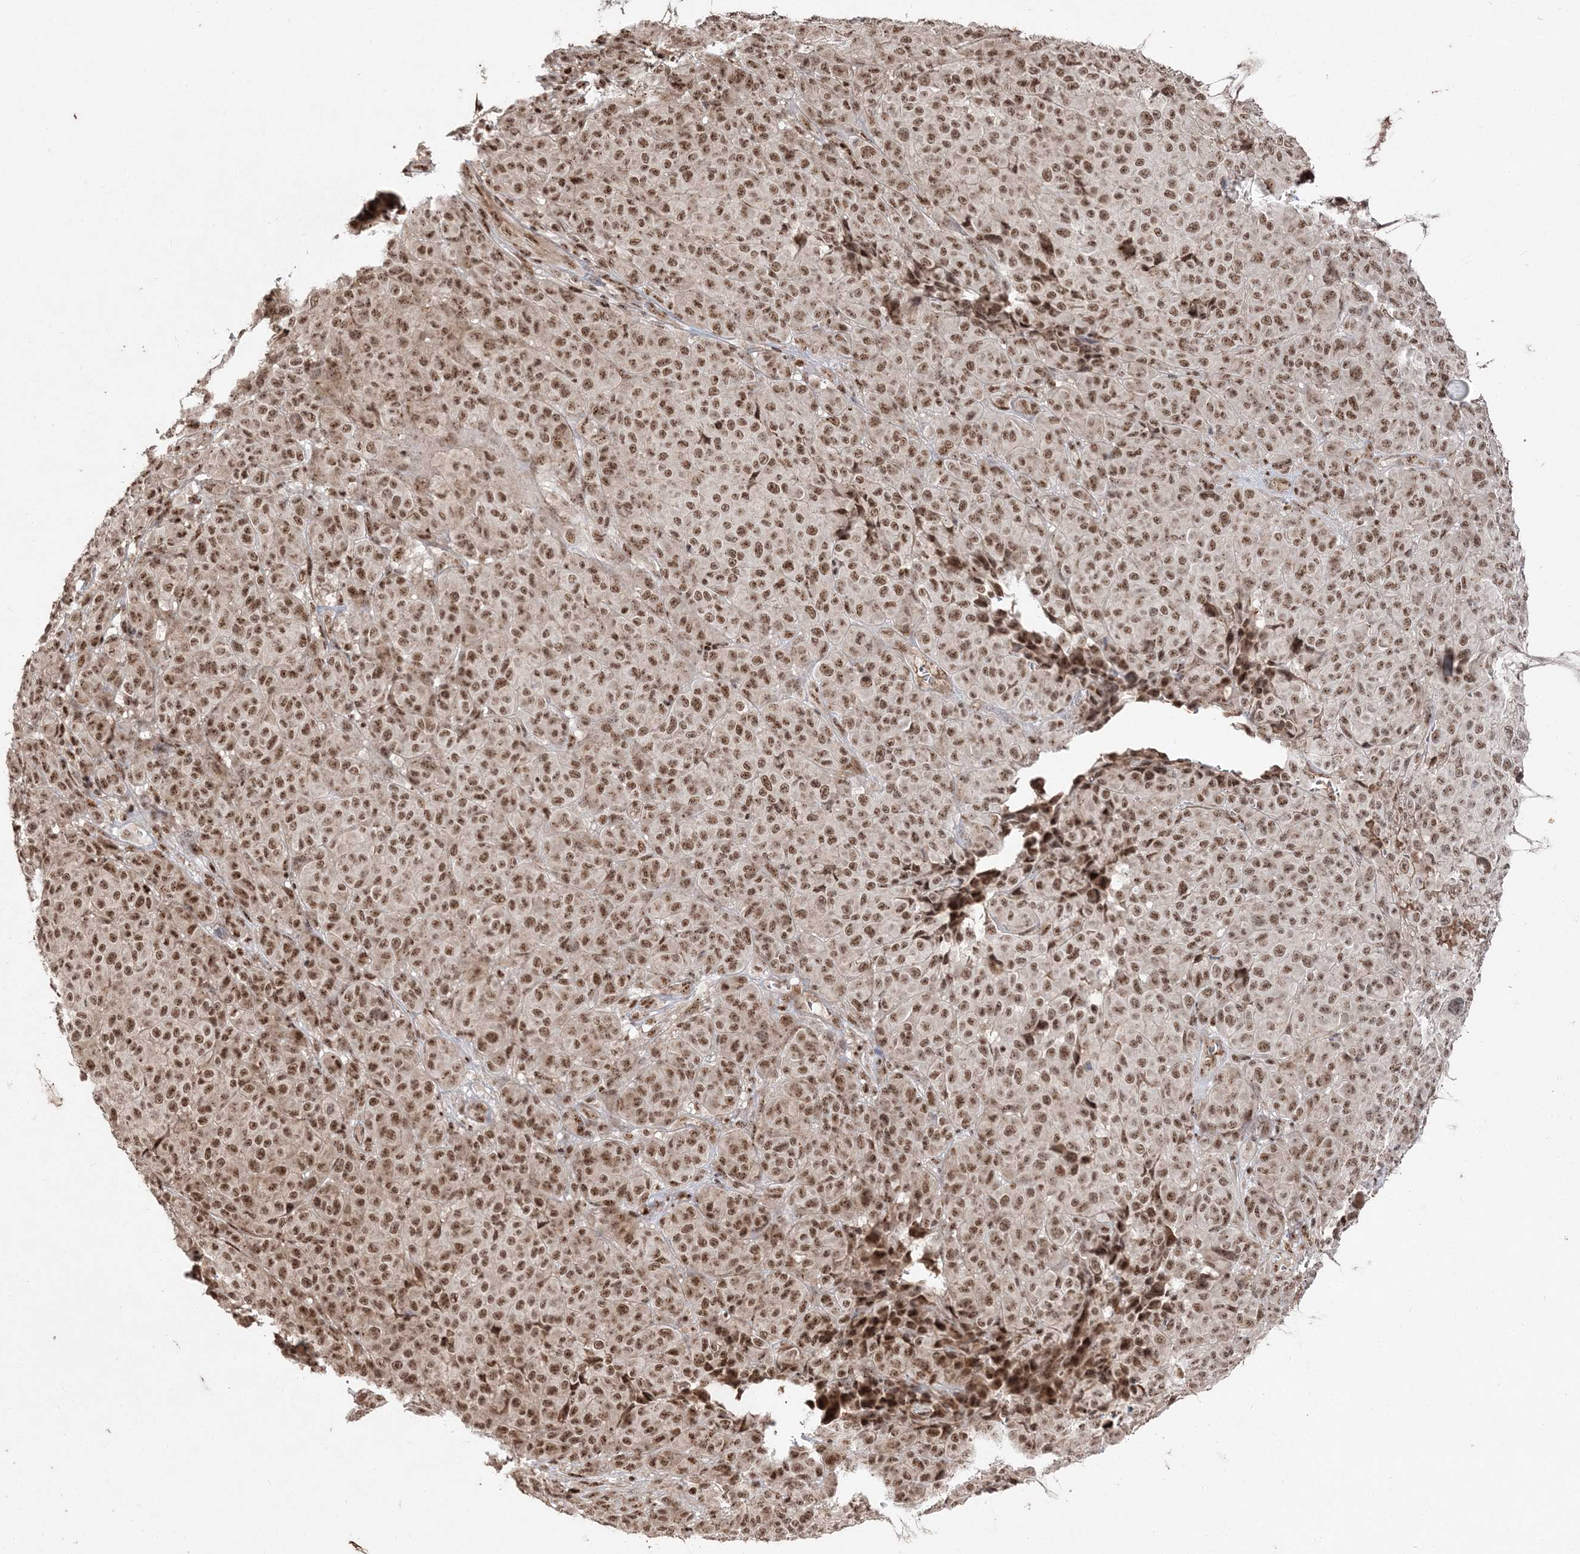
{"staining": {"intensity": "moderate", "quantity": ">75%", "location": "nuclear"}, "tissue": "melanoma", "cell_type": "Tumor cells", "image_type": "cancer", "snomed": [{"axis": "morphology", "description": "Malignant melanoma, NOS"}, {"axis": "topography", "description": "Skin"}], "caption": "An IHC micrograph of neoplastic tissue is shown. Protein staining in brown labels moderate nuclear positivity in melanoma within tumor cells. (brown staining indicates protein expression, while blue staining denotes nuclei).", "gene": "RBM17", "patient": {"sex": "male", "age": 73}}